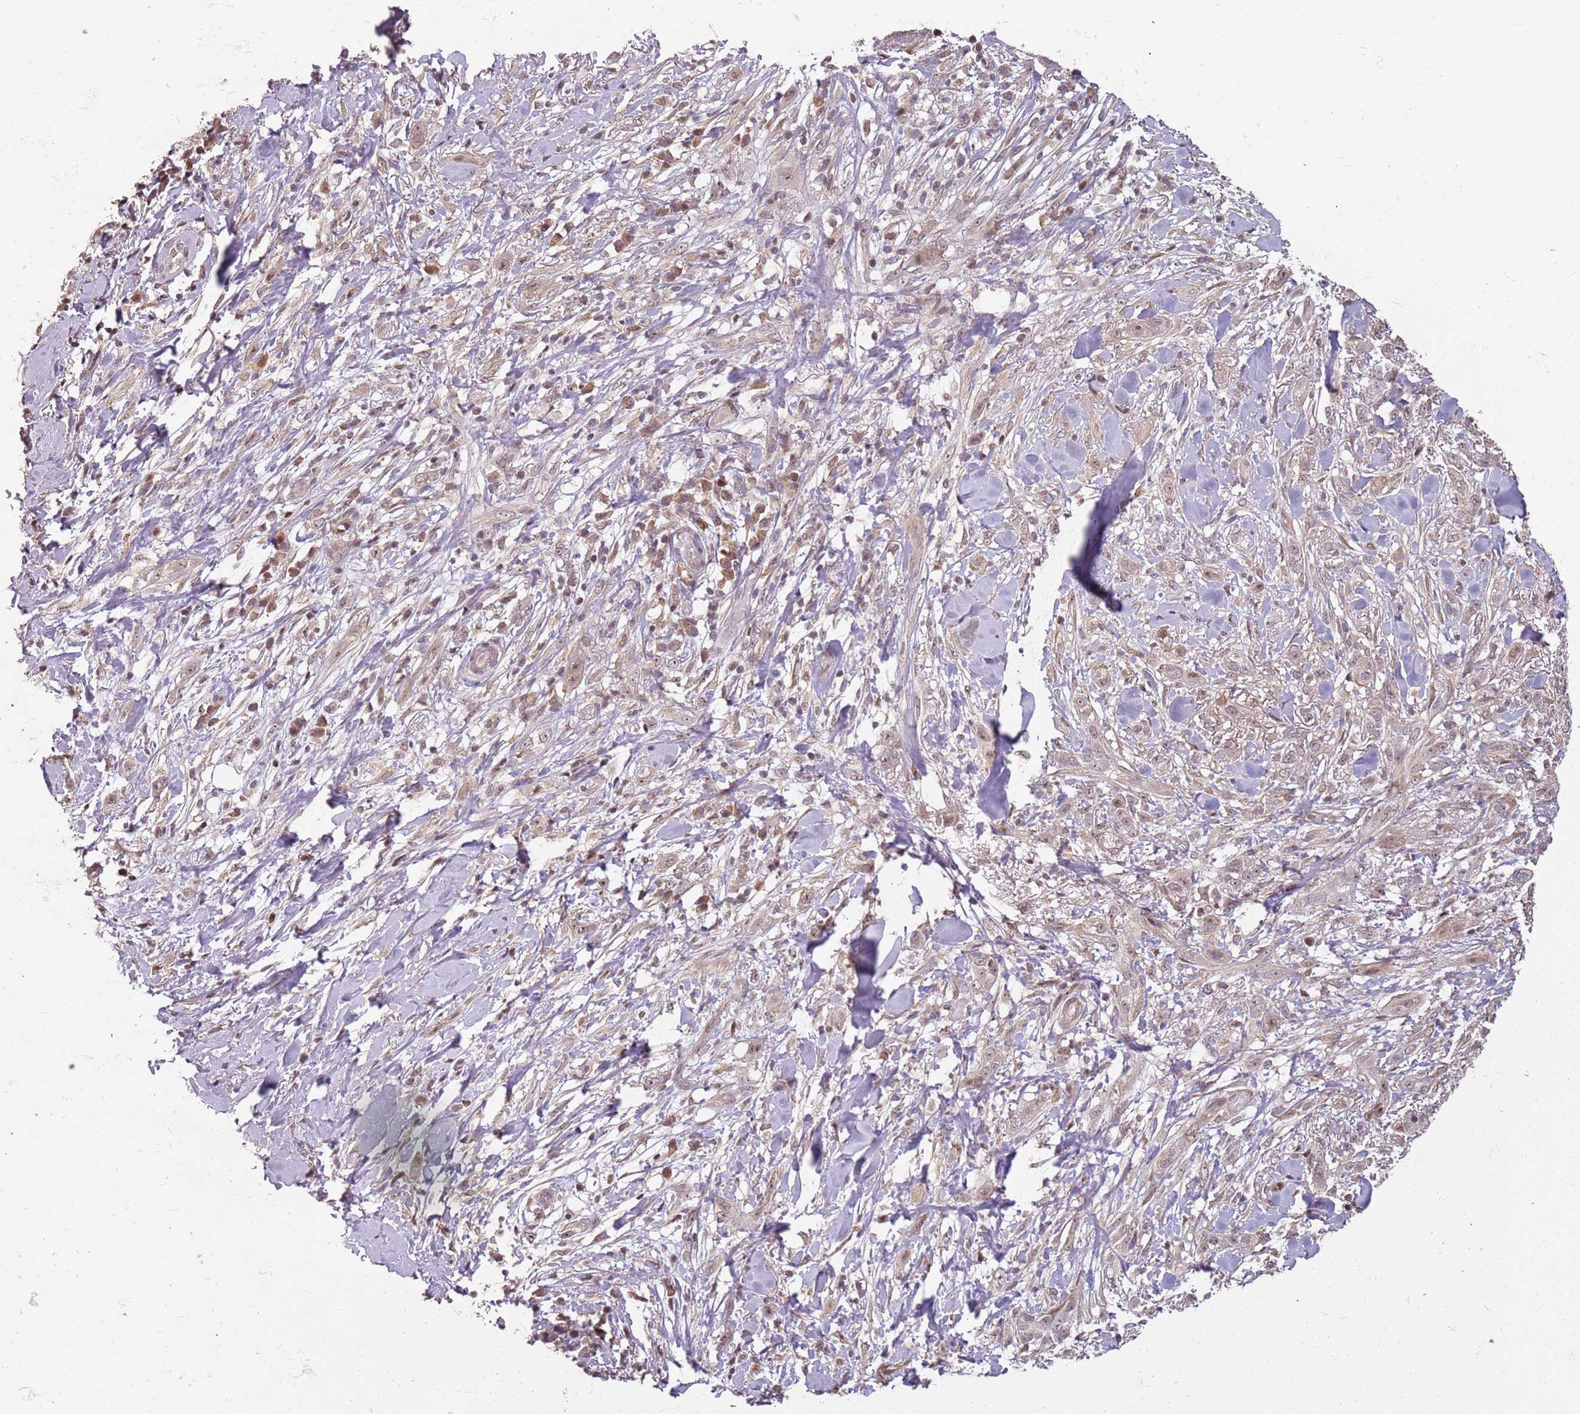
{"staining": {"intensity": "weak", "quantity": ">75%", "location": "cytoplasmic/membranous,nuclear"}, "tissue": "skin cancer", "cell_type": "Tumor cells", "image_type": "cancer", "snomed": [{"axis": "morphology", "description": "Basal cell carcinoma"}, {"axis": "topography", "description": "Skin"}], "caption": "Protein expression analysis of human skin cancer reveals weak cytoplasmic/membranous and nuclear staining in approximately >75% of tumor cells.", "gene": "CHURC1", "patient": {"sex": "male", "age": 72}}